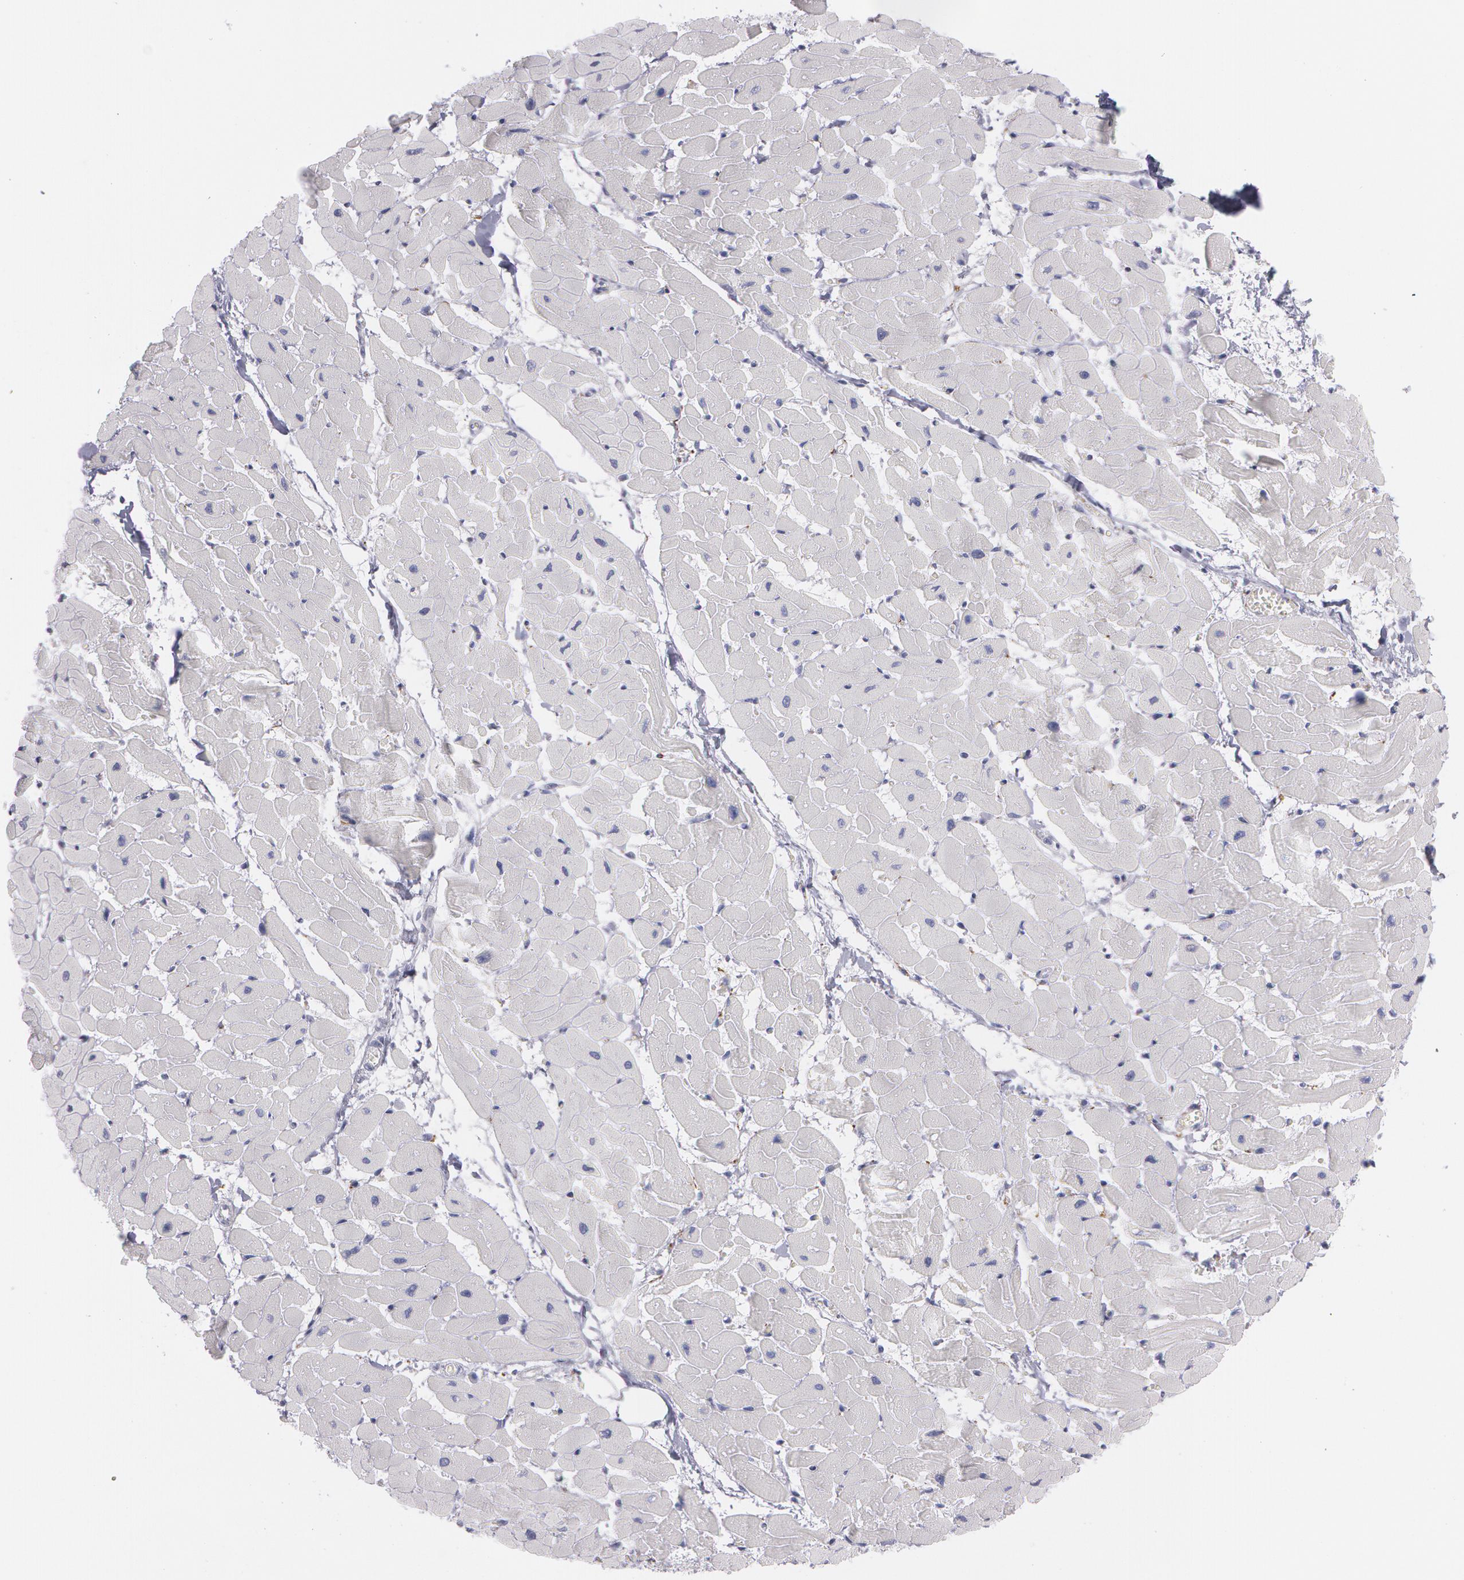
{"staining": {"intensity": "negative", "quantity": "none", "location": "none"}, "tissue": "heart muscle", "cell_type": "Cardiomyocytes", "image_type": "normal", "snomed": [{"axis": "morphology", "description": "Normal tissue, NOS"}, {"axis": "topography", "description": "Heart"}], "caption": "Immunohistochemistry (IHC) micrograph of normal heart muscle: human heart muscle stained with DAB exhibits no significant protein positivity in cardiomyocytes.", "gene": "SNCG", "patient": {"sex": "female", "age": 19}}